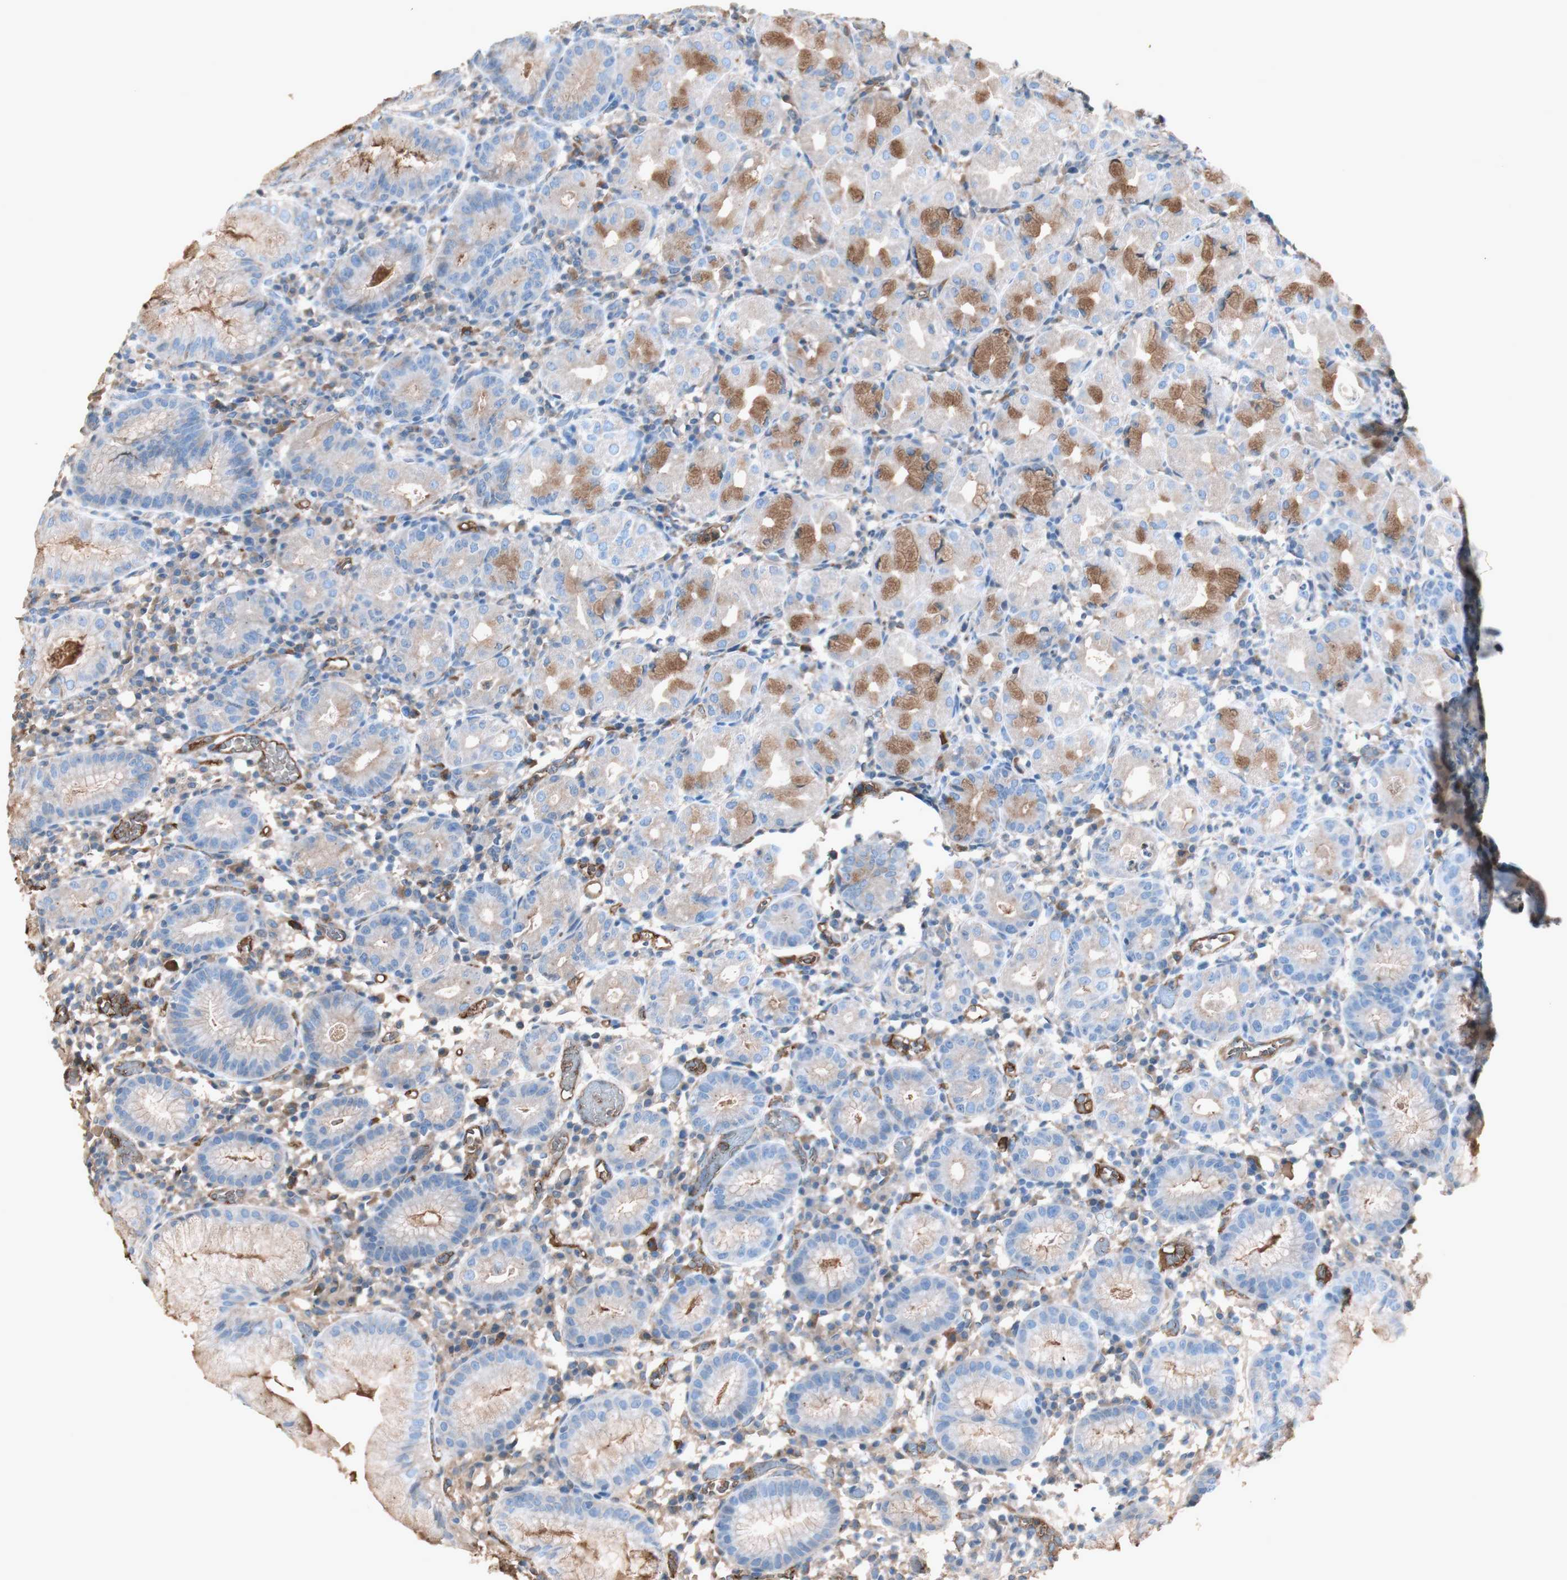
{"staining": {"intensity": "moderate", "quantity": "25%-75%", "location": "cytoplasmic/membranous"}, "tissue": "stomach", "cell_type": "Glandular cells", "image_type": "normal", "snomed": [{"axis": "morphology", "description": "Normal tissue, NOS"}, {"axis": "topography", "description": "Stomach"}, {"axis": "topography", "description": "Stomach, lower"}], "caption": "Immunohistochemical staining of normal human stomach displays 25%-75% levels of moderate cytoplasmic/membranous protein positivity in approximately 25%-75% of glandular cells. (Stains: DAB in brown, nuclei in blue, Microscopy: brightfield microscopy at high magnification).", "gene": "MMP14", "patient": {"sex": "female", "age": 75}}